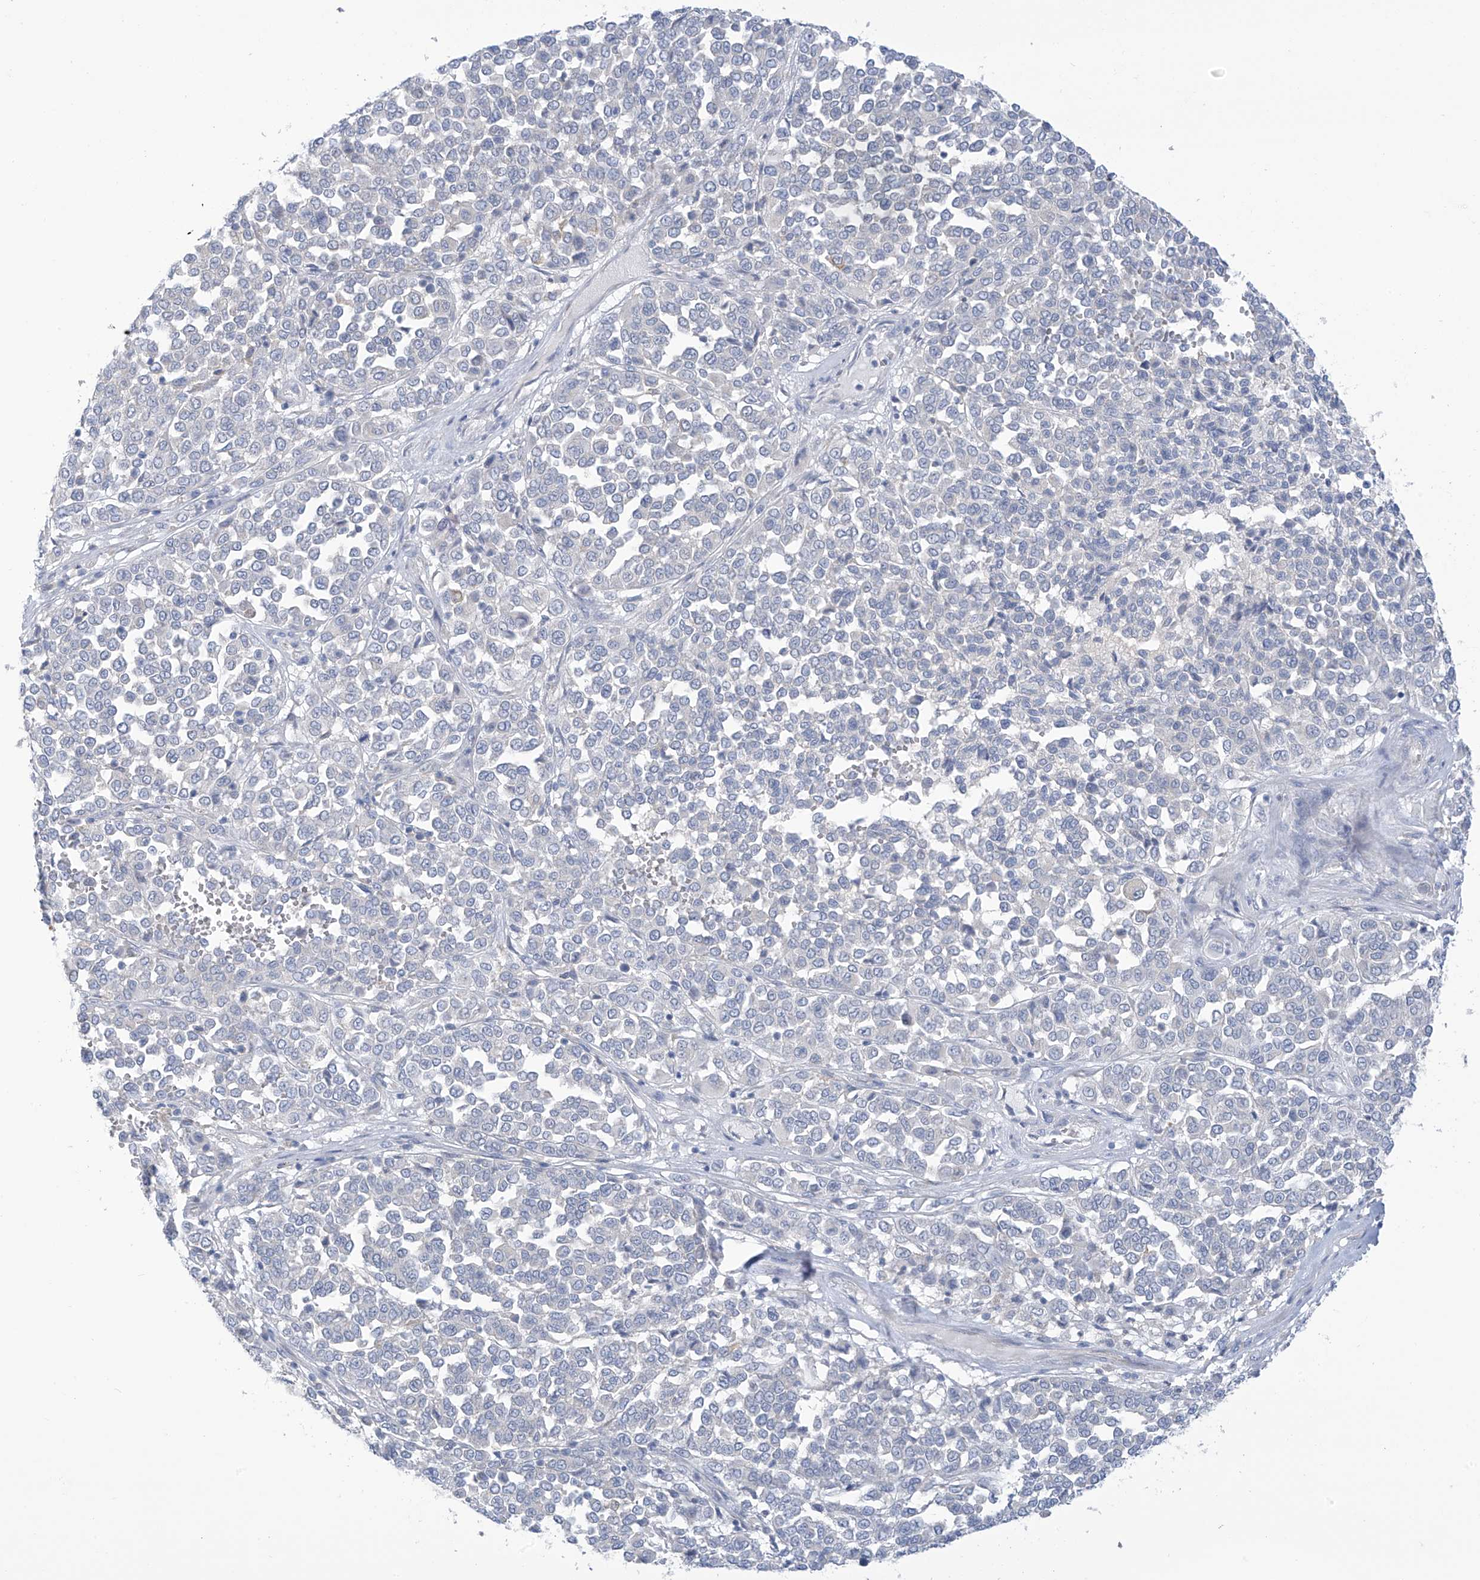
{"staining": {"intensity": "negative", "quantity": "none", "location": "none"}, "tissue": "melanoma", "cell_type": "Tumor cells", "image_type": "cancer", "snomed": [{"axis": "morphology", "description": "Malignant melanoma, Metastatic site"}, {"axis": "topography", "description": "Pancreas"}], "caption": "Immunohistochemistry histopathology image of neoplastic tissue: melanoma stained with DAB (3,3'-diaminobenzidine) demonstrates no significant protein expression in tumor cells.", "gene": "SLC6A12", "patient": {"sex": "female", "age": 30}}